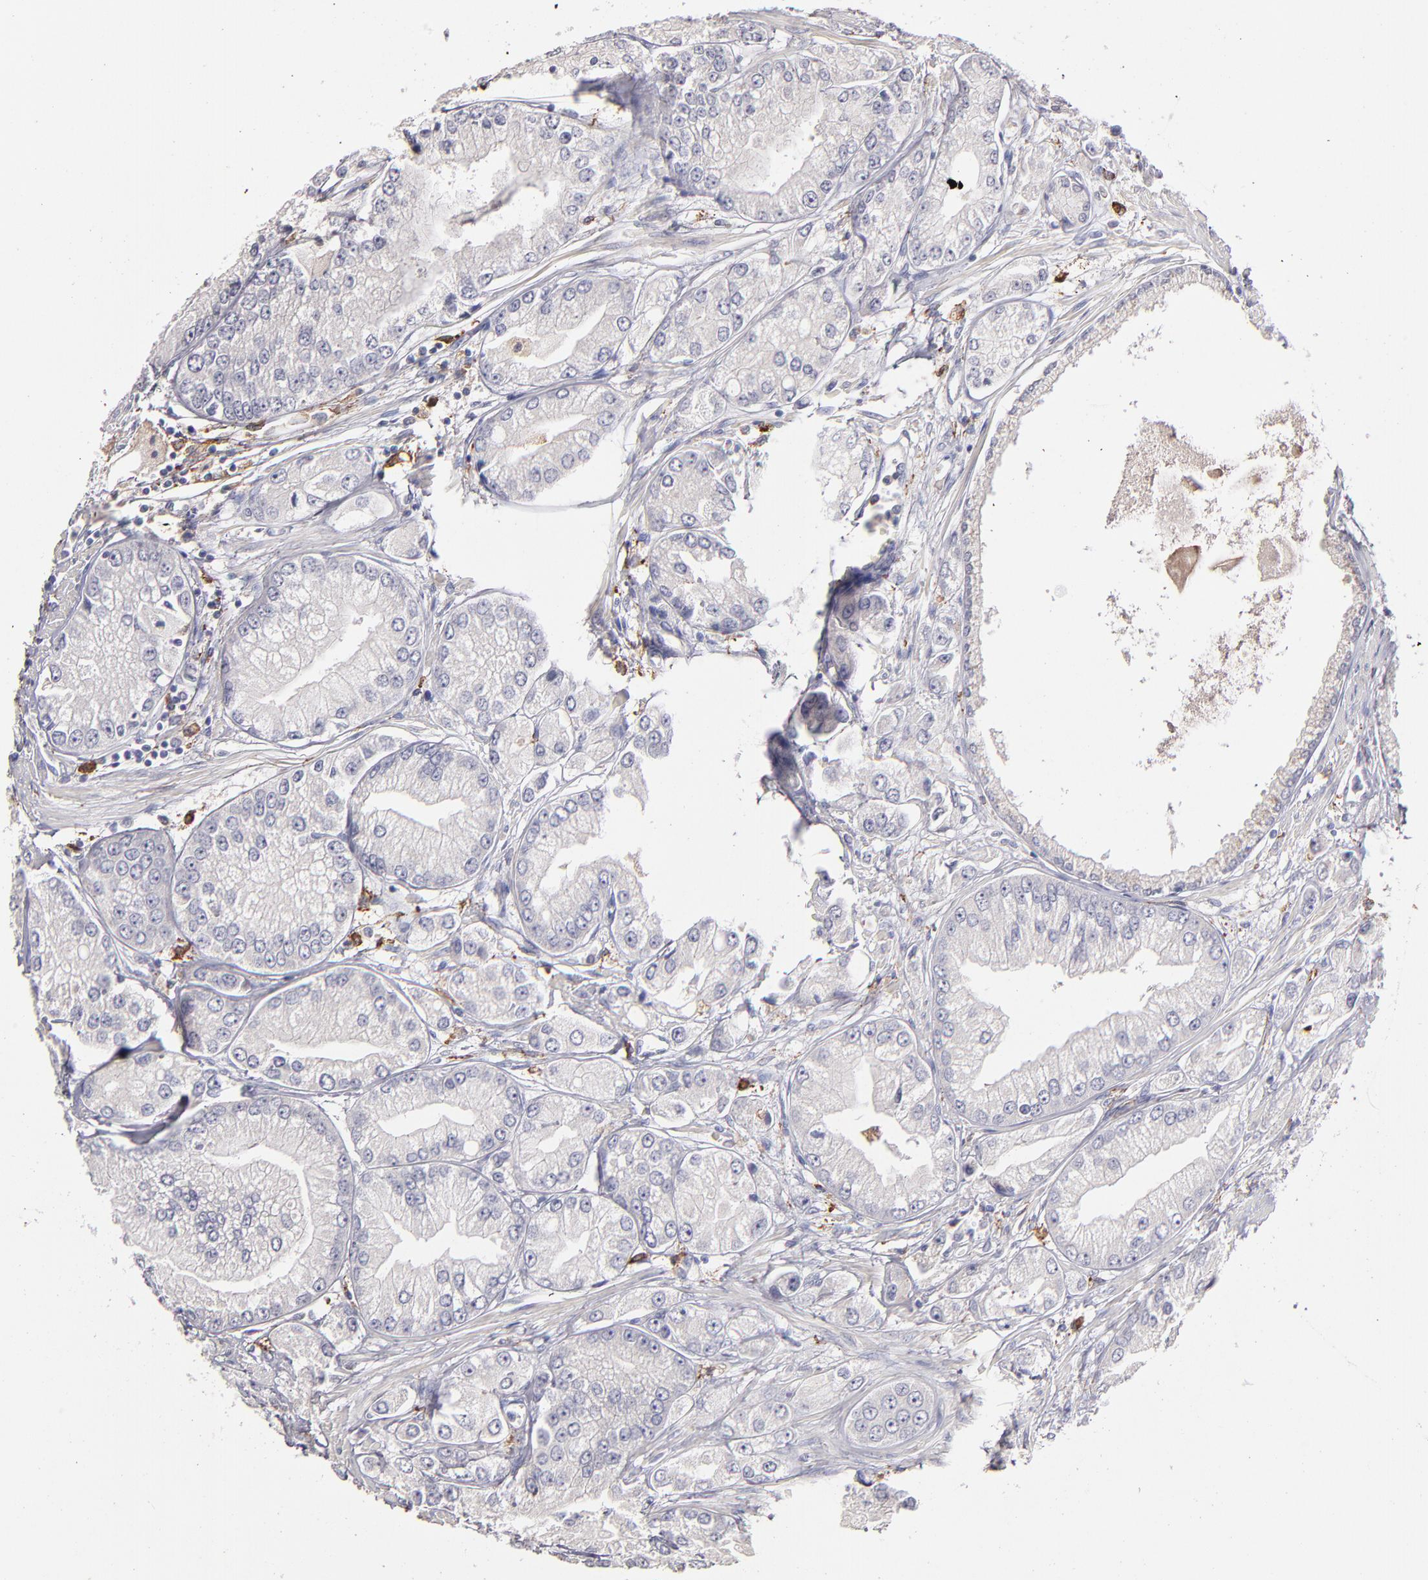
{"staining": {"intensity": "negative", "quantity": "none", "location": "none"}, "tissue": "prostate cancer", "cell_type": "Tumor cells", "image_type": "cancer", "snomed": [{"axis": "morphology", "description": "Adenocarcinoma, Medium grade"}, {"axis": "topography", "description": "Prostate"}], "caption": "DAB (3,3'-diaminobenzidine) immunohistochemical staining of human prostate cancer demonstrates no significant expression in tumor cells.", "gene": "GLDC", "patient": {"sex": "male", "age": 72}}